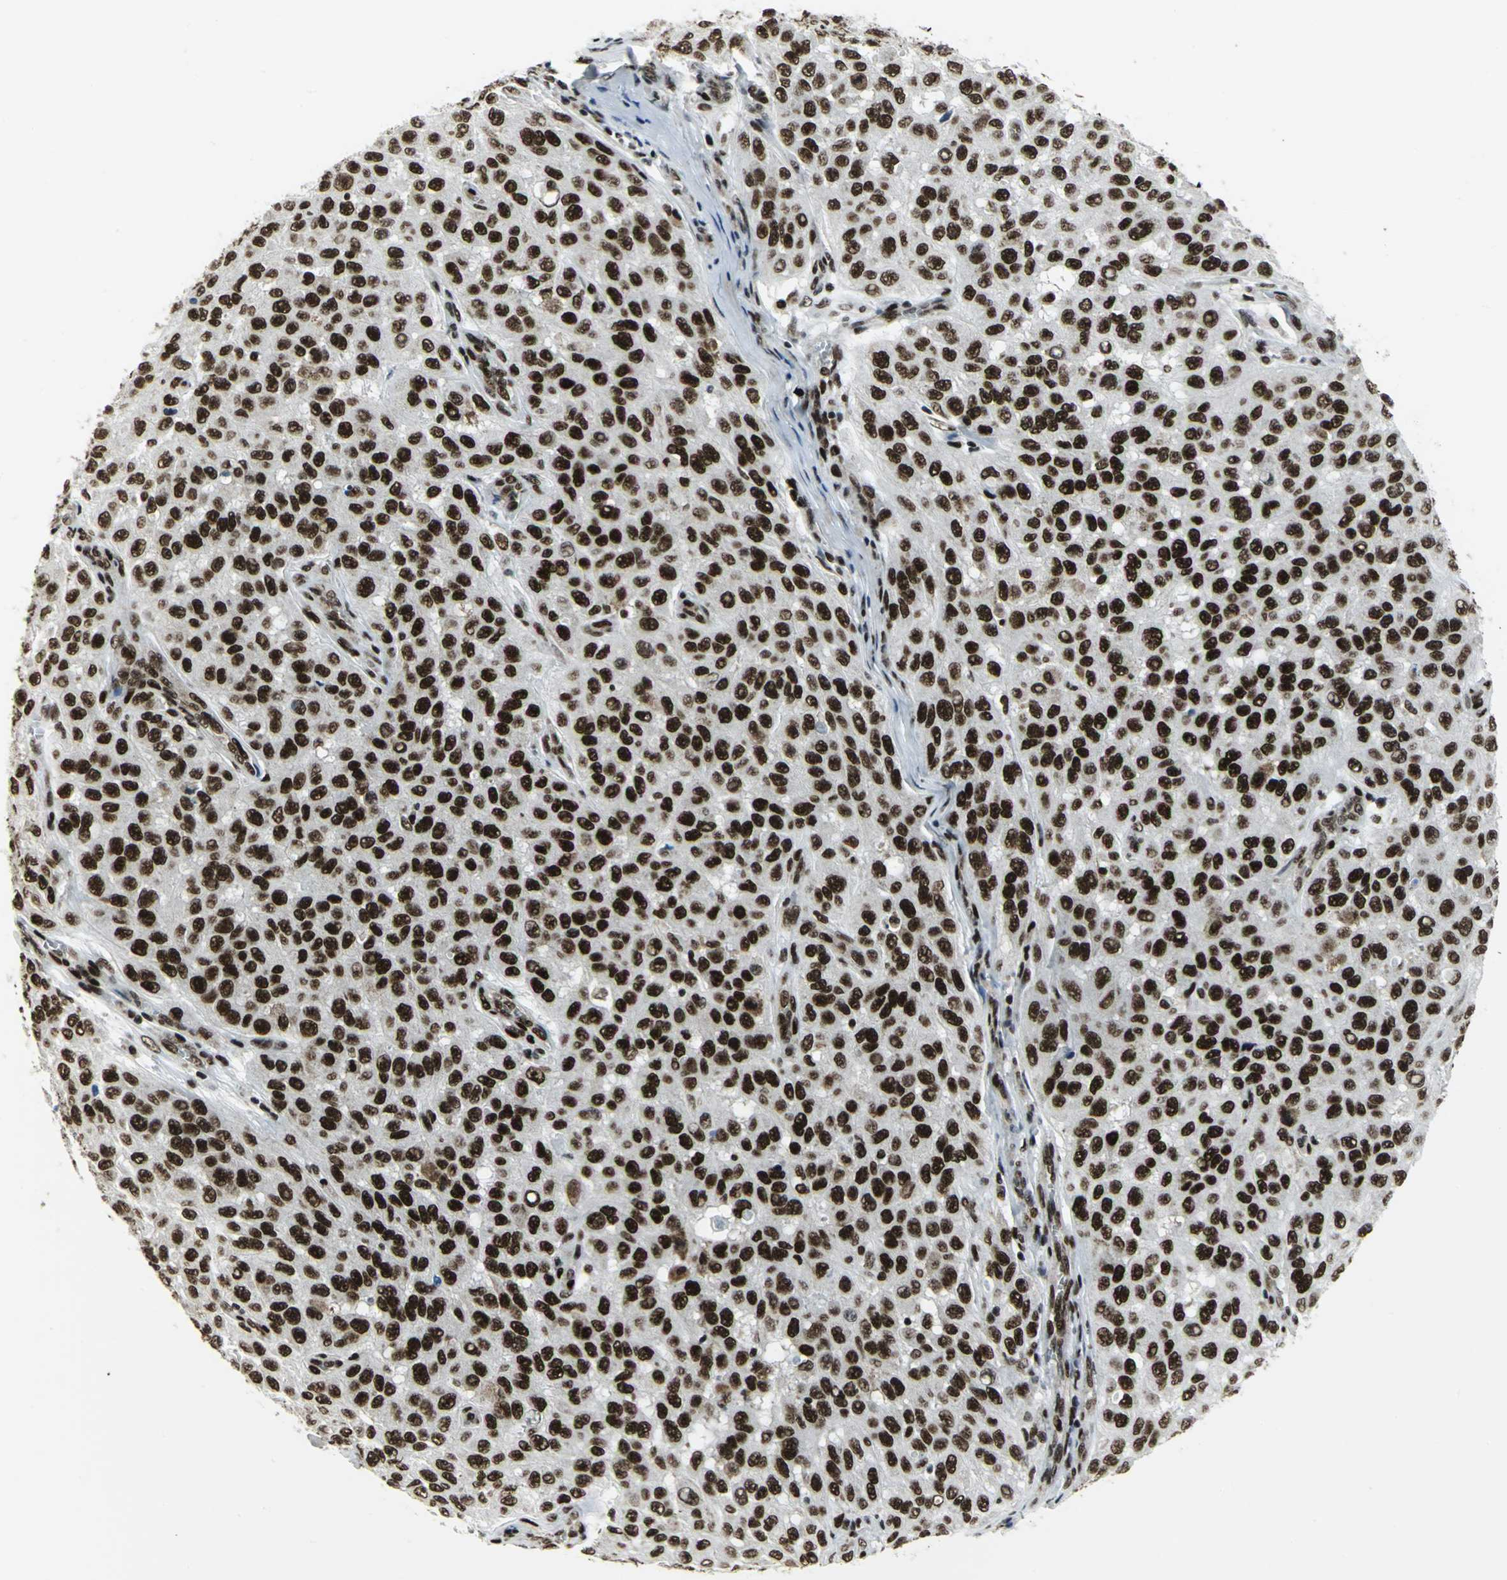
{"staining": {"intensity": "strong", "quantity": ">75%", "location": "nuclear"}, "tissue": "melanoma", "cell_type": "Tumor cells", "image_type": "cancer", "snomed": [{"axis": "morphology", "description": "Malignant melanoma, NOS"}, {"axis": "topography", "description": "Skin"}], "caption": "Human malignant melanoma stained for a protein (brown) shows strong nuclear positive staining in about >75% of tumor cells.", "gene": "SMARCA4", "patient": {"sex": "male", "age": 30}}